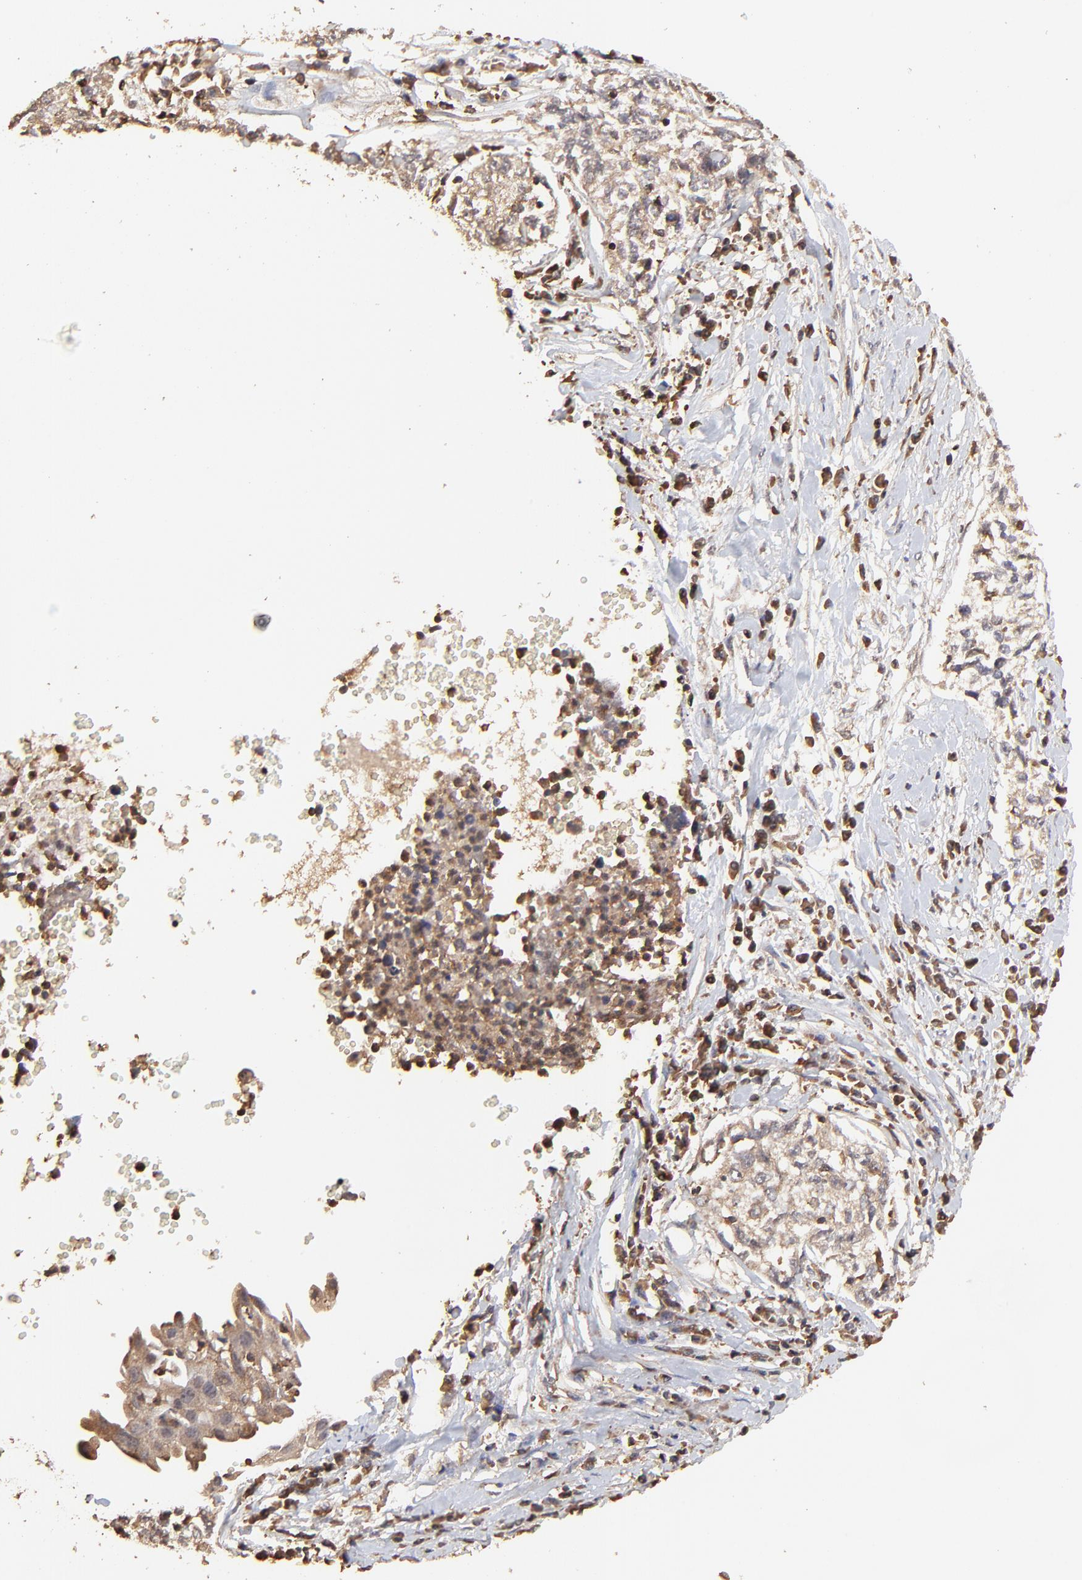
{"staining": {"intensity": "moderate", "quantity": ">75%", "location": "cytoplasmic/membranous"}, "tissue": "cervical cancer", "cell_type": "Tumor cells", "image_type": "cancer", "snomed": [{"axis": "morphology", "description": "Normal tissue, NOS"}, {"axis": "morphology", "description": "Squamous cell carcinoma, NOS"}, {"axis": "topography", "description": "Cervix"}], "caption": "Immunohistochemistry staining of squamous cell carcinoma (cervical), which displays medium levels of moderate cytoplasmic/membranous expression in approximately >75% of tumor cells indicating moderate cytoplasmic/membranous protein staining. The staining was performed using DAB (brown) for protein detection and nuclei were counterstained in hematoxylin (blue).", "gene": "STON2", "patient": {"sex": "female", "age": 45}}